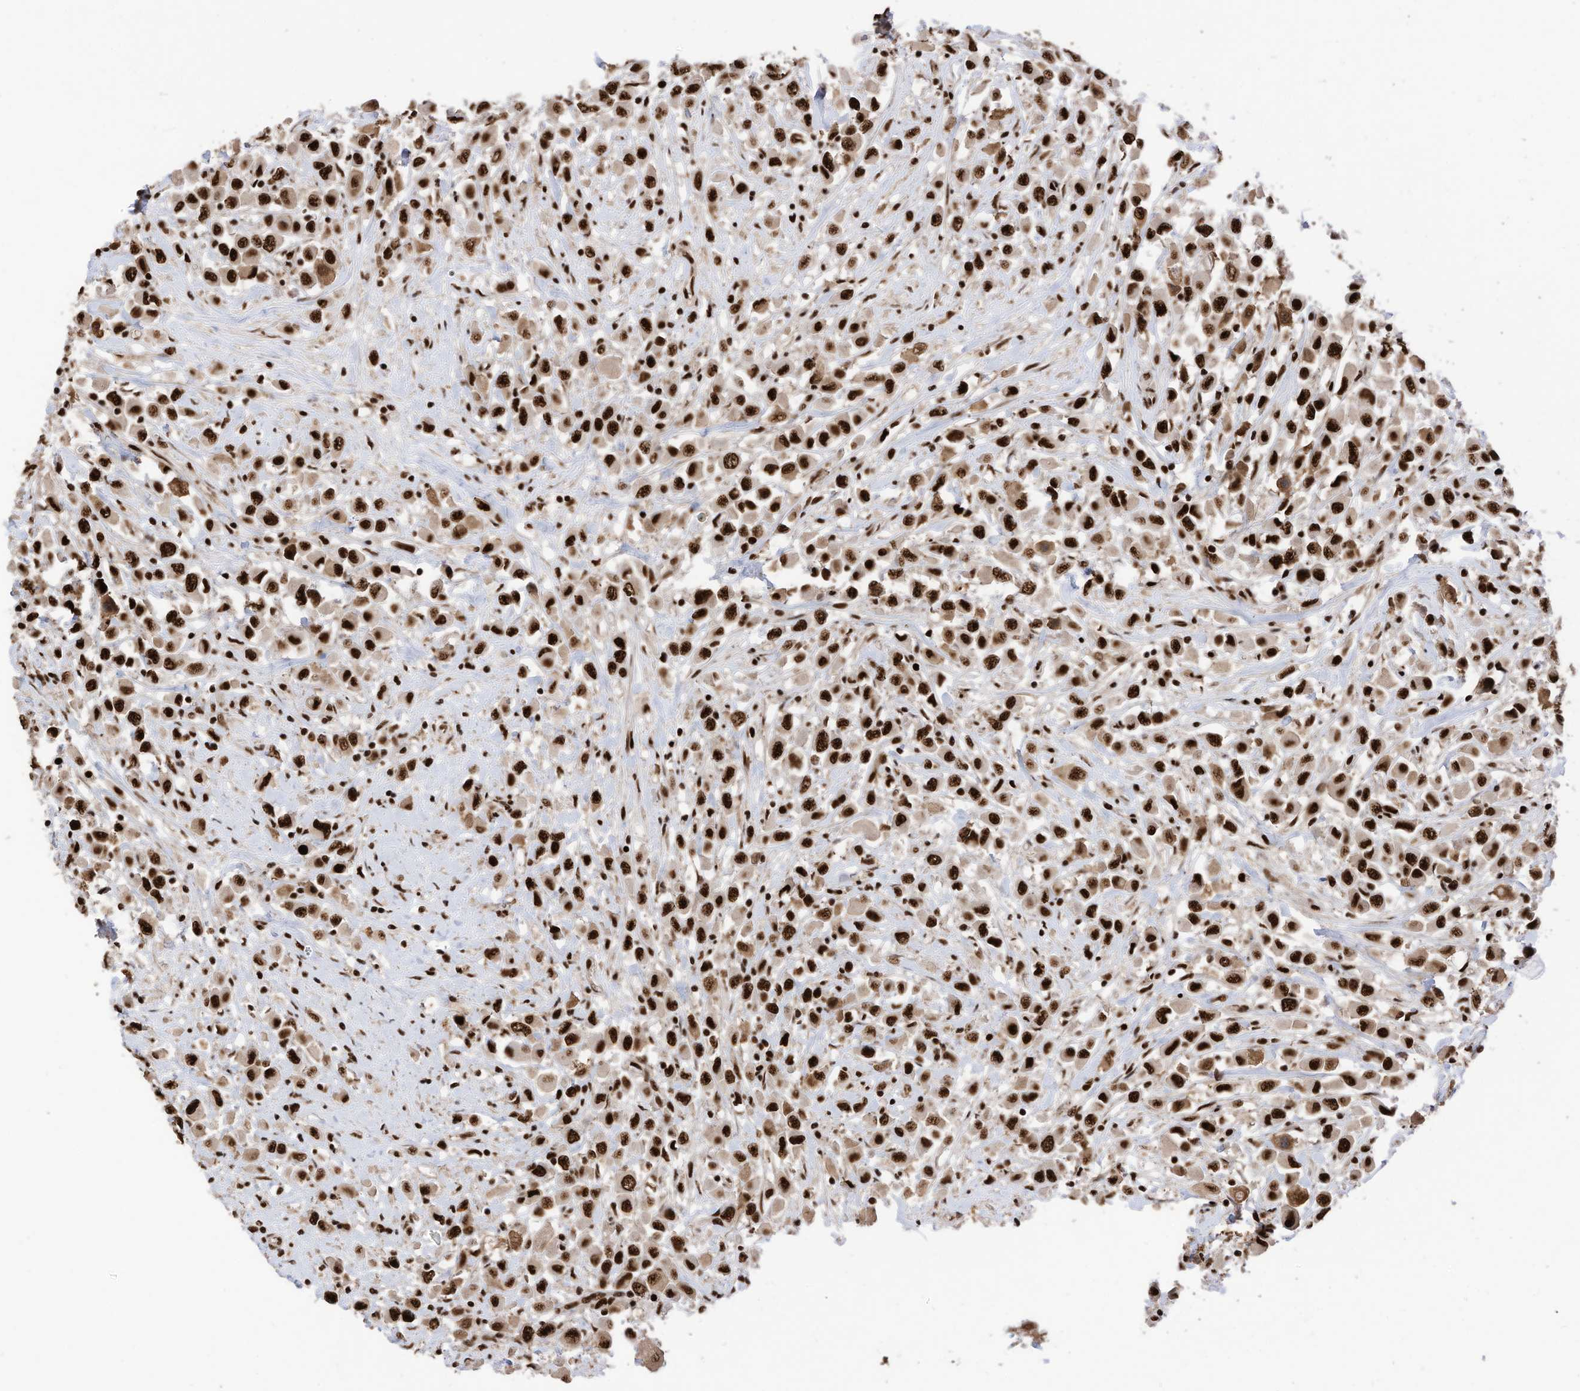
{"staining": {"intensity": "strong", "quantity": ">75%", "location": "nuclear"}, "tissue": "breast cancer", "cell_type": "Tumor cells", "image_type": "cancer", "snomed": [{"axis": "morphology", "description": "Duct carcinoma"}, {"axis": "topography", "description": "Breast"}], "caption": "The micrograph demonstrates immunohistochemical staining of breast cancer (invasive ductal carcinoma). There is strong nuclear positivity is identified in approximately >75% of tumor cells.", "gene": "SF3A3", "patient": {"sex": "female", "age": 61}}